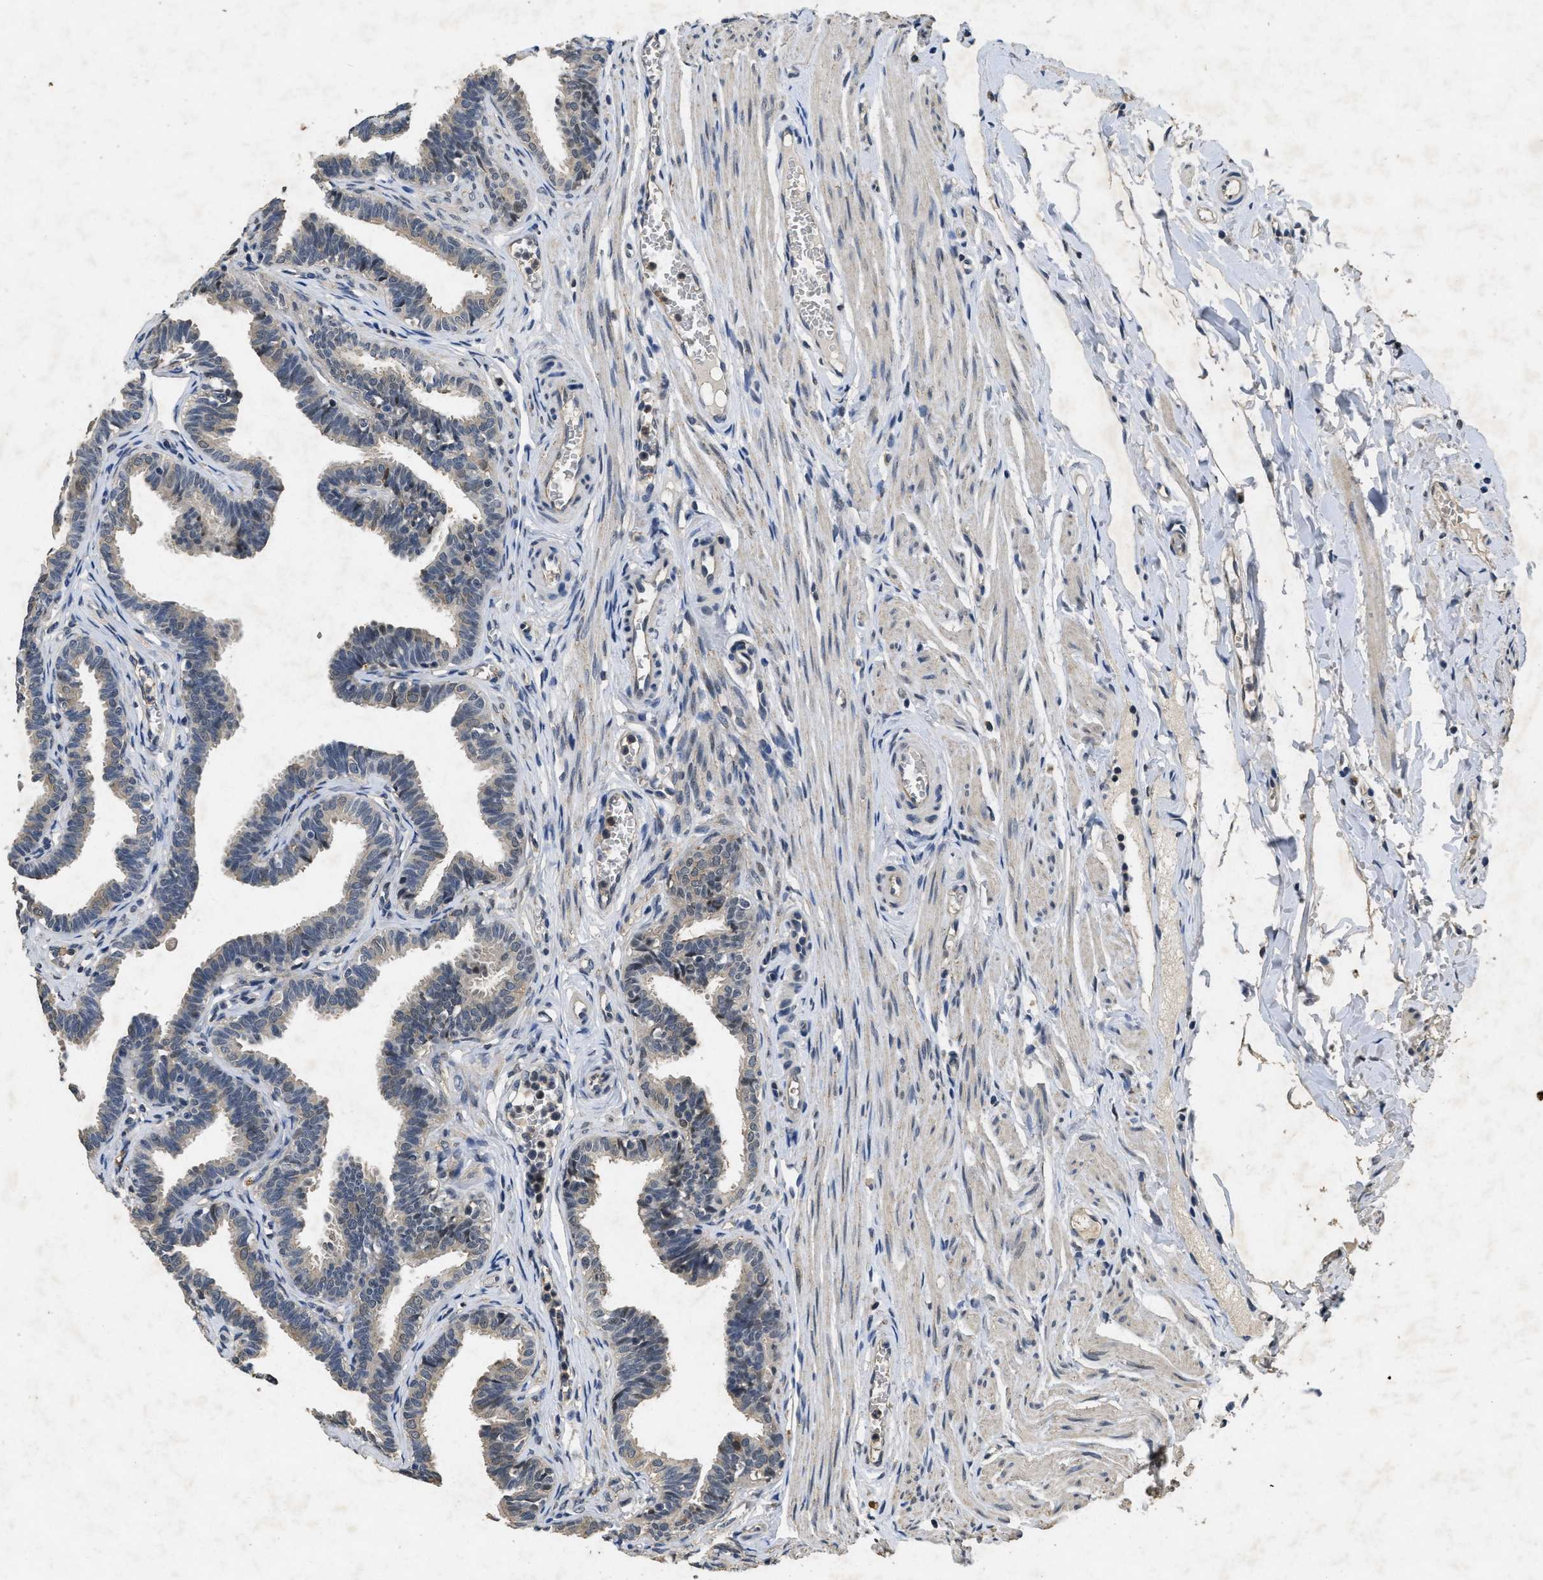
{"staining": {"intensity": "negative", "quantity": "none", "location": "none"}, "tissue": "fallopian tube", "cell_type": "Glandular cells", "image_type": "normal", "snomed": [{"axis": "morphology", "description": "Normal tissue, NOS"}, {"axis": "topography", "description": "Fallopian tube"}, {"axis": "topography", "description": "Ovary"}], "caption": "Protein analysis of normal fallopian tube exhibits no significant positivity in glandular cells. (Brightfield microscopy of DAB immunohistochemistry (IHC) at high magnification).", "gene": "PAPOLG", "patient": {"sex": "female", "age": 23}}